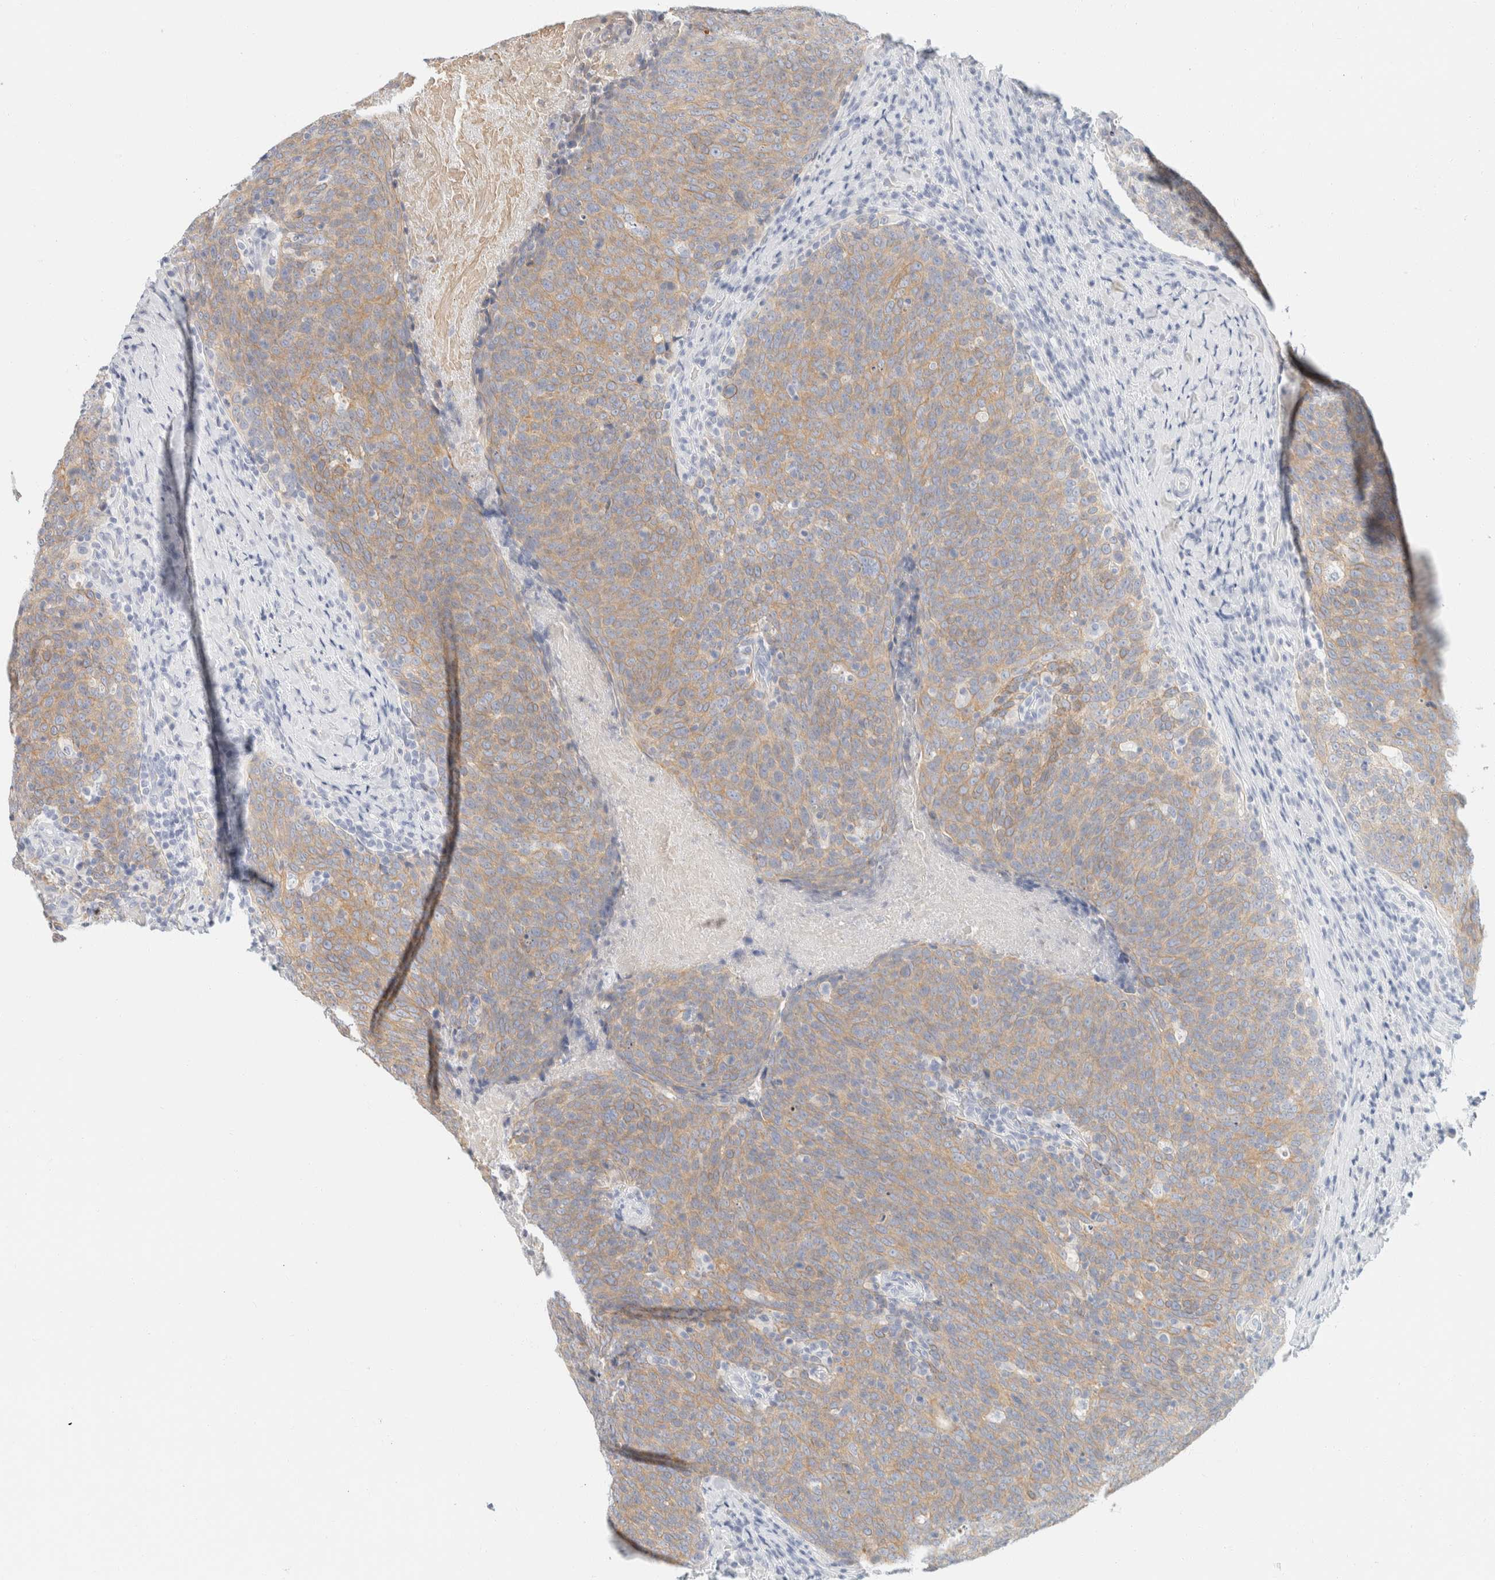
{"staining": {"intensity": "moderate", "quantity": ">75%", "location": "cytoplasmic/membranous"}, "tissue": "head and neck cancer", "cell_type": "Tumor cells", "image_type": "cancer", "snomed": [{"axis": "morphology", "description": "Squamous cell carcinoma, NOS"}, {"axis": "morphology", "description": "Squamous cell carcinoma, metastatic, NOS"}, {"axis": "topography", "description": "Lymph node"}, {"axis": "topography", "description": "Head-Neck"}], "caption": "Protein expression analysis of human head and neck metastatic squamous cell carcinoma reveals moderate cytoplasmic/membranous expression in about >75% of tumor cells.", "gene": "KRT20", "patient": {"sex": "male", "age": 62}}